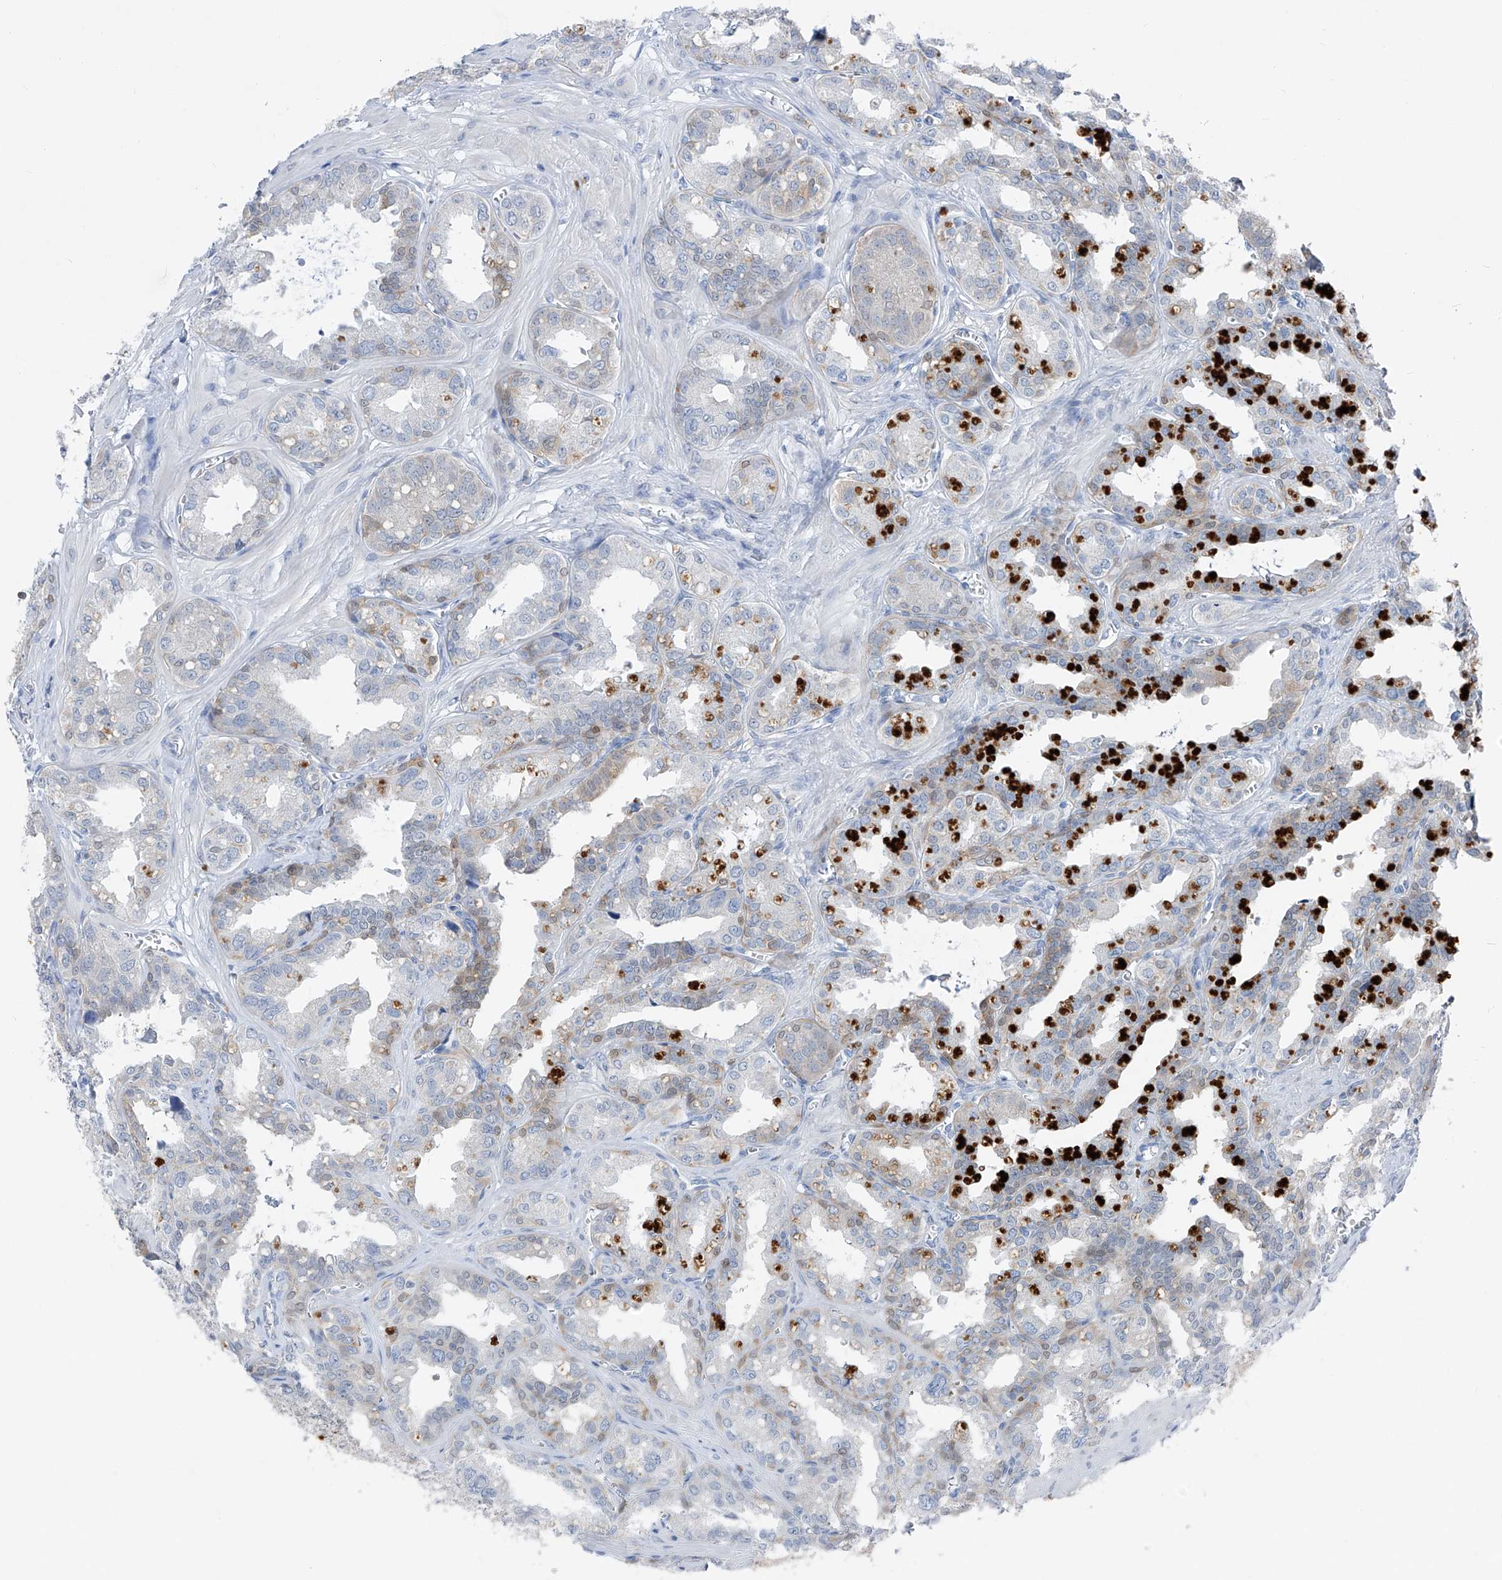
{"staining": {"intensity": "weak", "quantity": "<25%", "location": "cytoplasmic/membranous"}, "tissue": "seminal vesicle", "cell_type": "Glandular cells", "image_type": "normal", "snomed": [{"axis": "morphology", "description": "Normal tissue, NOS"}, {"axis": "topography", "description": "Prostate"}, {"axis": "topography", "description": "Seminal veicle"}], "caption": "A high-resolution photomicrograph shows immunohistochemistry staining of benign seminal vesicle, which reveals no significant expression in glandular cells.", "gene": "UFL1", "patient": {"sex": "male", "age": 51}}